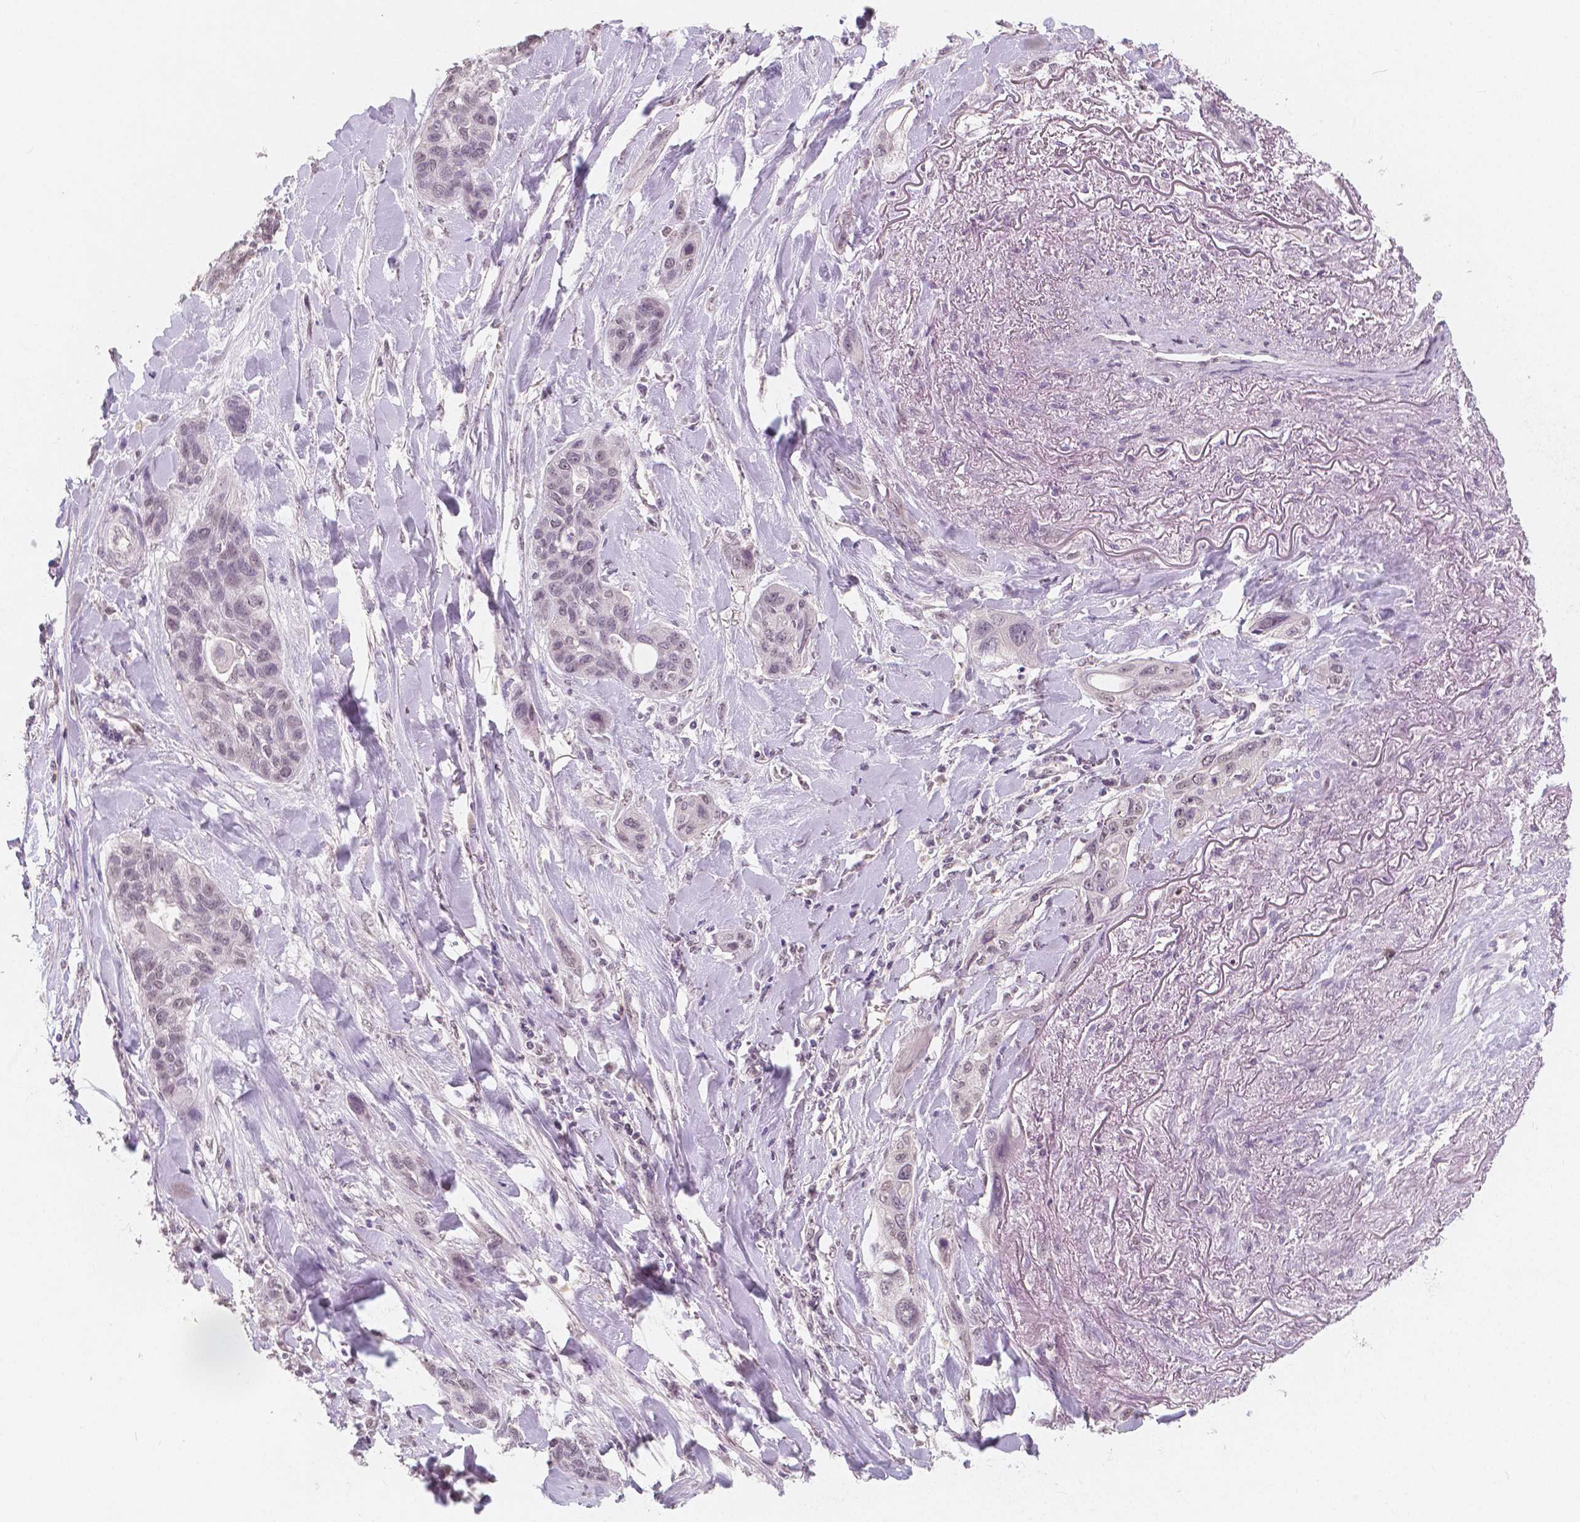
{"staining": {"intensity": "negative", "quantity": "none", "location": "none"}, "tissue": "lung cancer", "cell_type": "Tumor cells", "image_type": "cancer", "snomed": [{"axis": "morphology", "description": "Squamous cell carcinoma, NOS"}, {"axis": "topography", "description": "Lung"}], "caption": "The photomicrograph exhibits no staining of tumor cells in lung squamous cell carcinoma.", "gene": "NOLC1", "patient": {"sex": "female", "age": 70}}